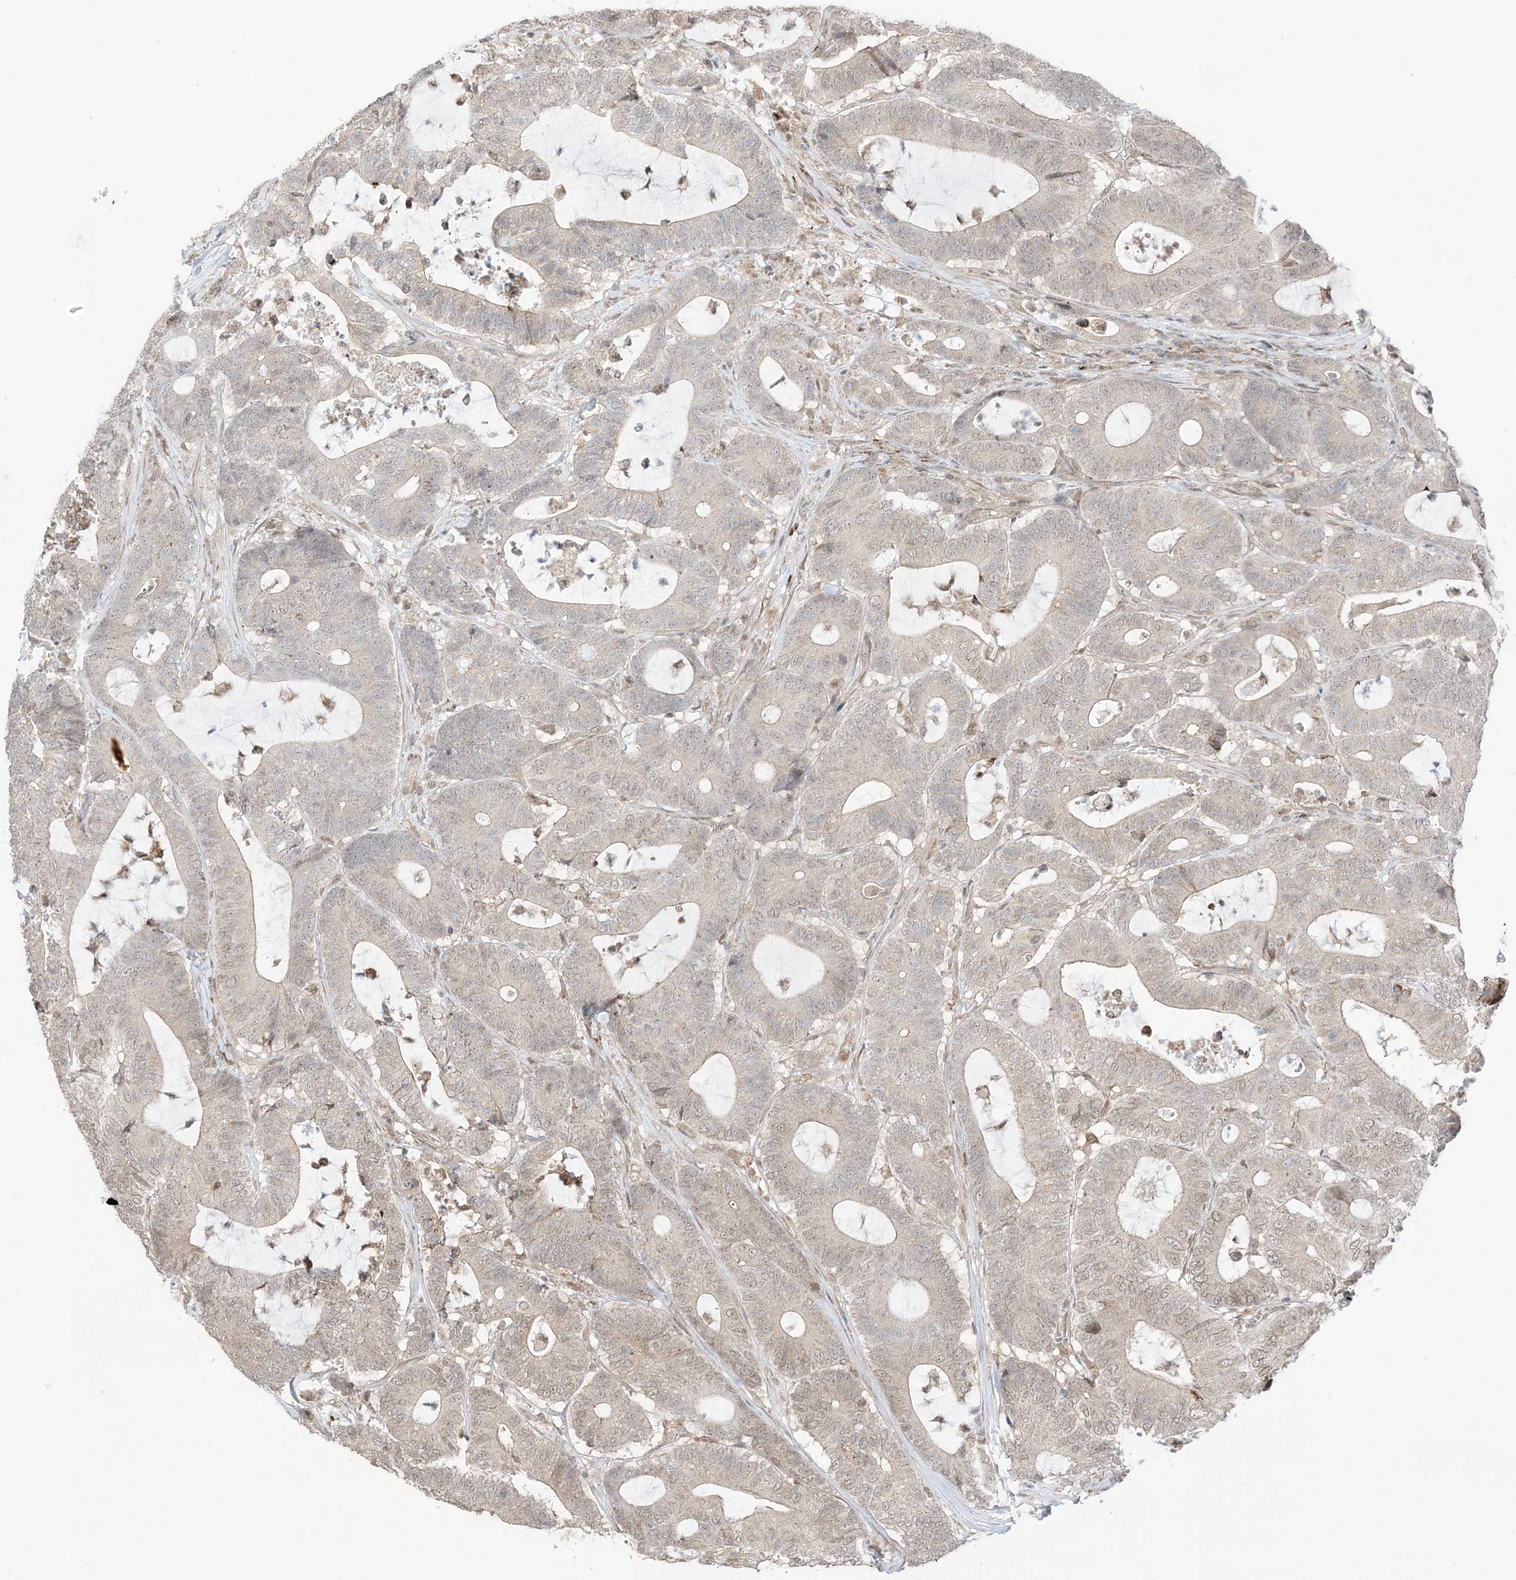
{"staining": {"intensity": "weak", "quantity": "25%-75%", "location": "nuclear"}, "tissue": "colorectal cancer", "cell_type": "Tumor cells", "image_type": "cancer", "snomed": [{"axis": "morphology", "description": "Adenocarcinoma, NOS"}, {"axis": "topography", "description": "Colon"}], "caption": "Human adenocarcinoma (colorectal) stained for a protein (brown) shows weak nuclear positive expression in approximately 25%-75% of tumor cells.", "gene": "UBE2E2", "patient": {"sex": "female", "age": 84}}